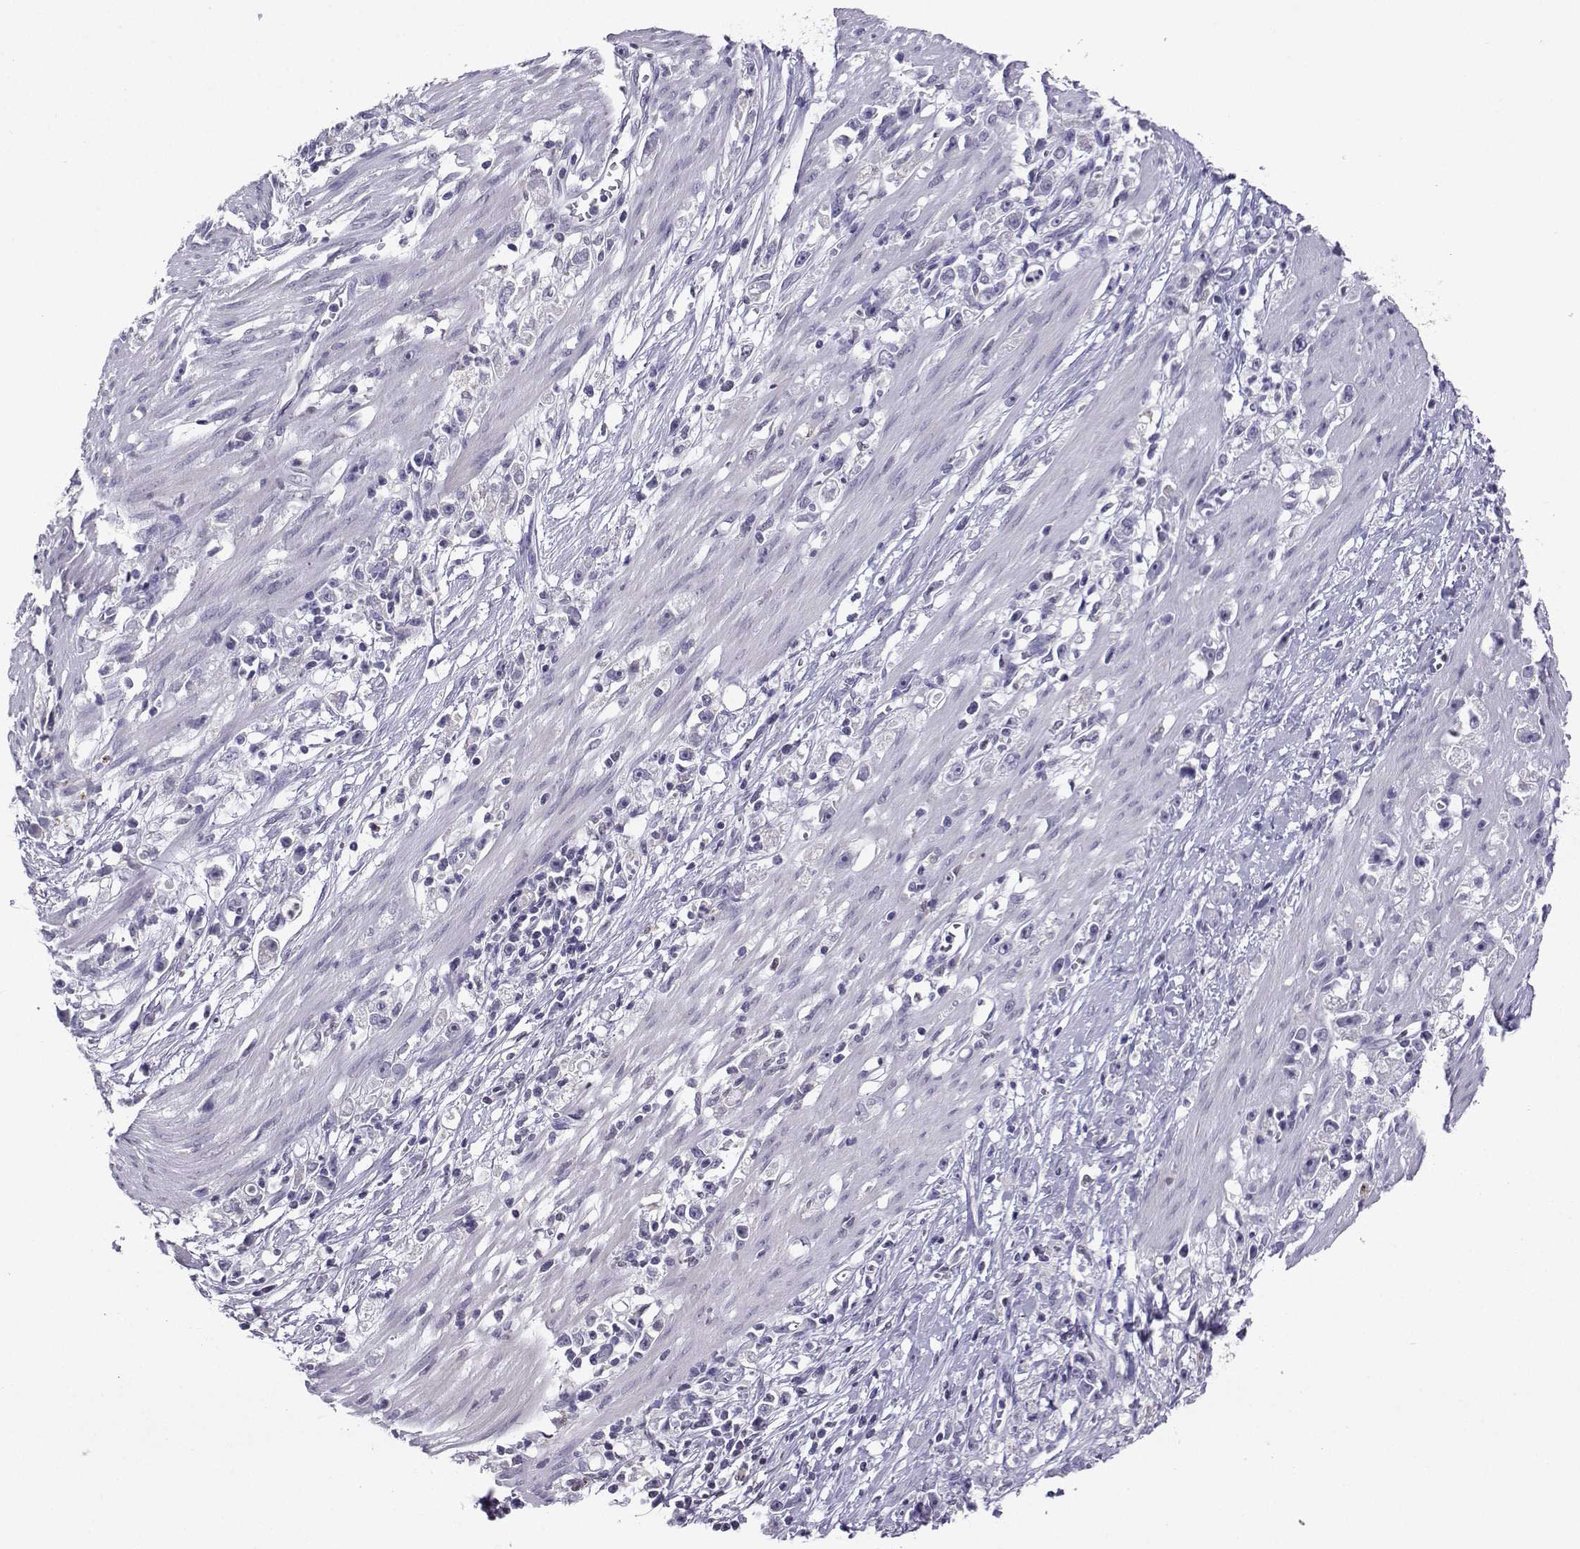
{"staining": {"intensity": "negative", "quantity": "none", "location": "none"}, "tissue": "stomach cancer", "cell_type": "Tumor cells", "image_type": "cancer", "snomed": [{"axis": "morphology", "description": "Adenocarcinoma, NOS"}, {"axis": "topography", "description": "Stomach"}], "caption": "Immunohistochemistry (IHC) image of neoplastic tissue: stomach cancer (adenocarcinoma) stained with DAB (3,3'-diaminobenzidine) demonstrates no significant protein positivity in tumor cells.", "gene": "TBR1", "patient": {"sex": "female", "age": 59}}